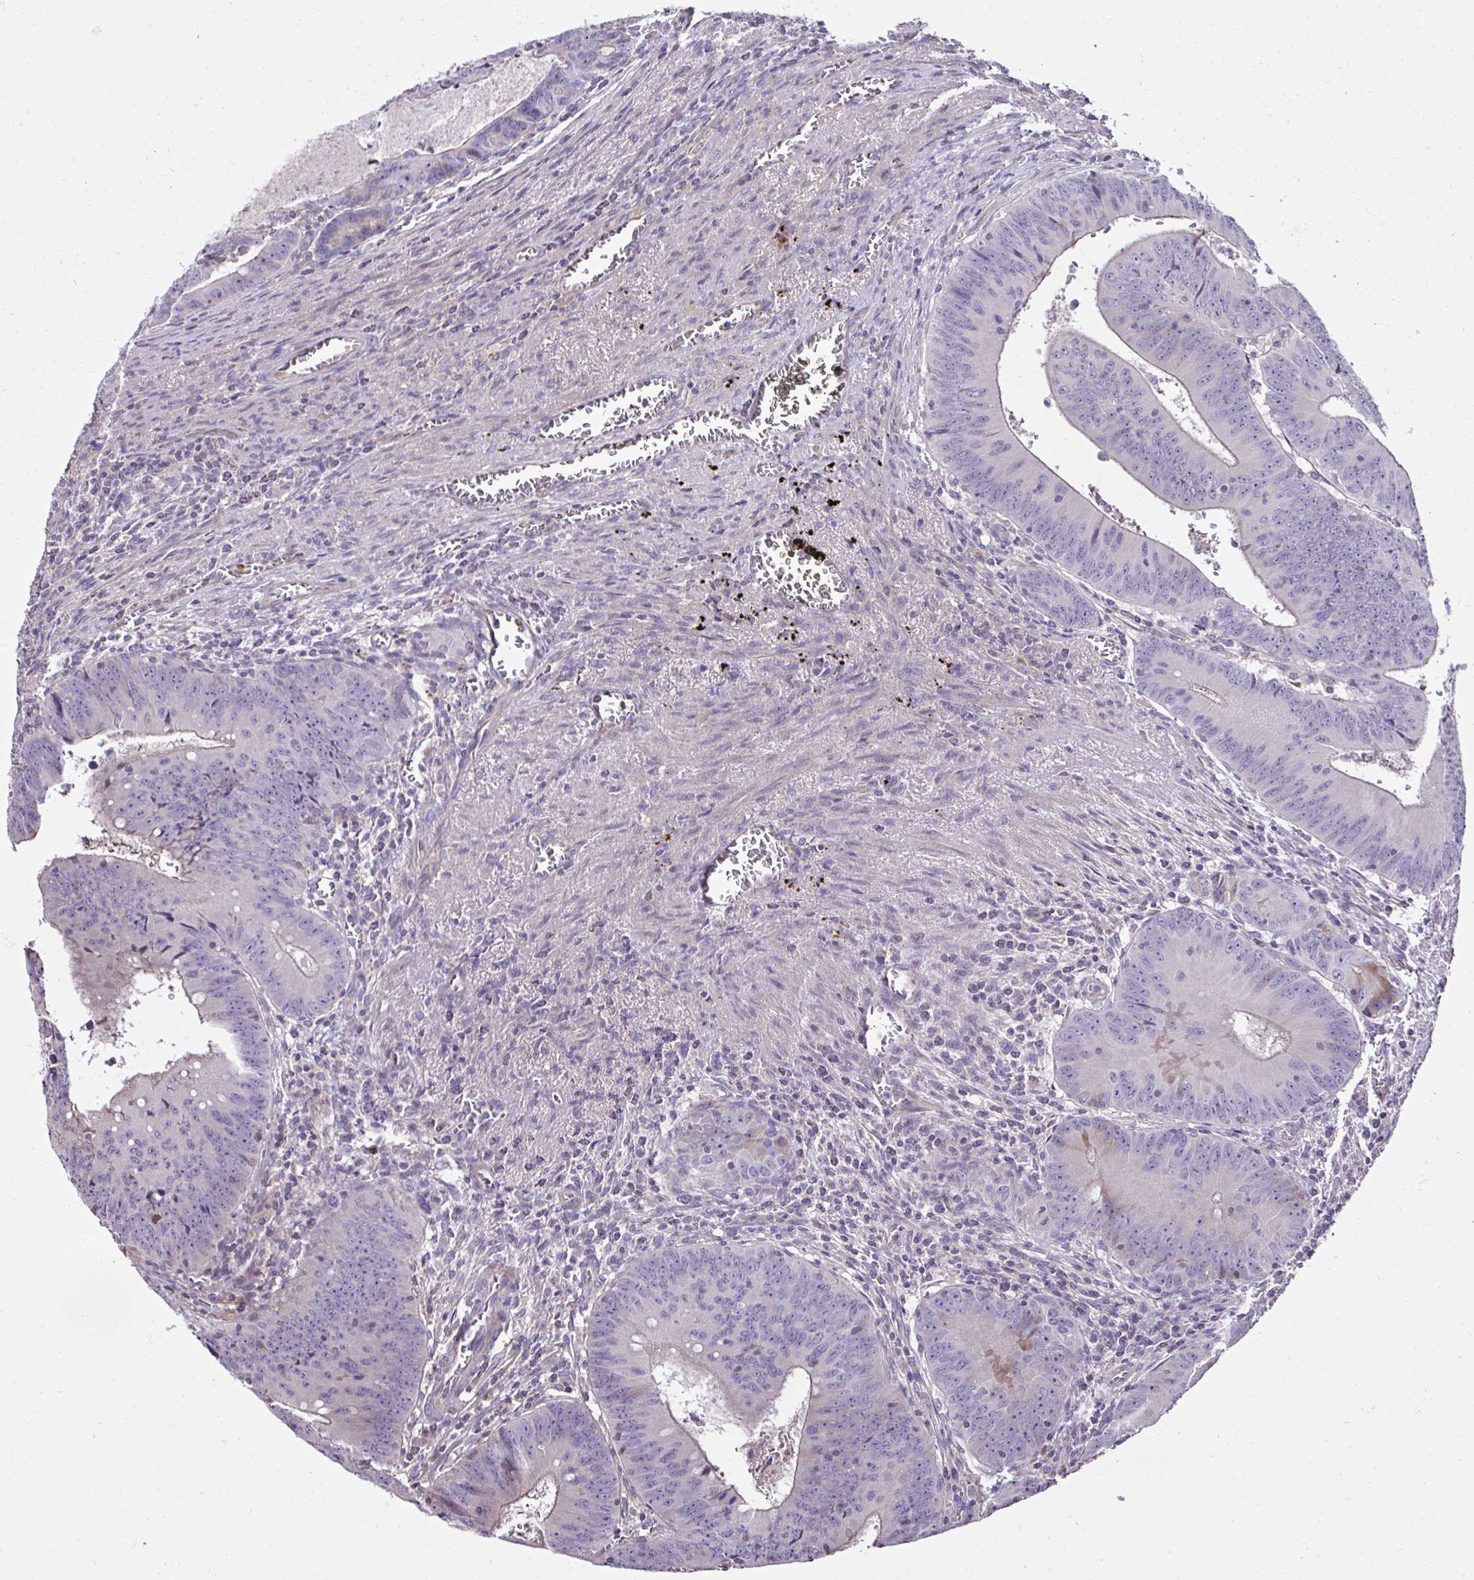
{"staining": {"intensity": "negative", "quantity": "none", "location": "none"}, "tissue": "colorectal cancer", "cell_type": "Tumor cells", "image_type": "cancer", "snomed": [{"axis": "morphology", "description": "Adenocarcinoma, NOS"}, {"axis": "topography", "description": "Rectum"}], "caption": "The image reveals no staining of tumor cells in colorectal adenocarcinoma. Brightfield microscopy of IHC stained with DAB (3,3'-diaminobenzidine) (brown) and hematoxylin (blue), captured at high magnification.", "gene": "CCDC85C", "patient": {"sex": "female", "age": 72}}